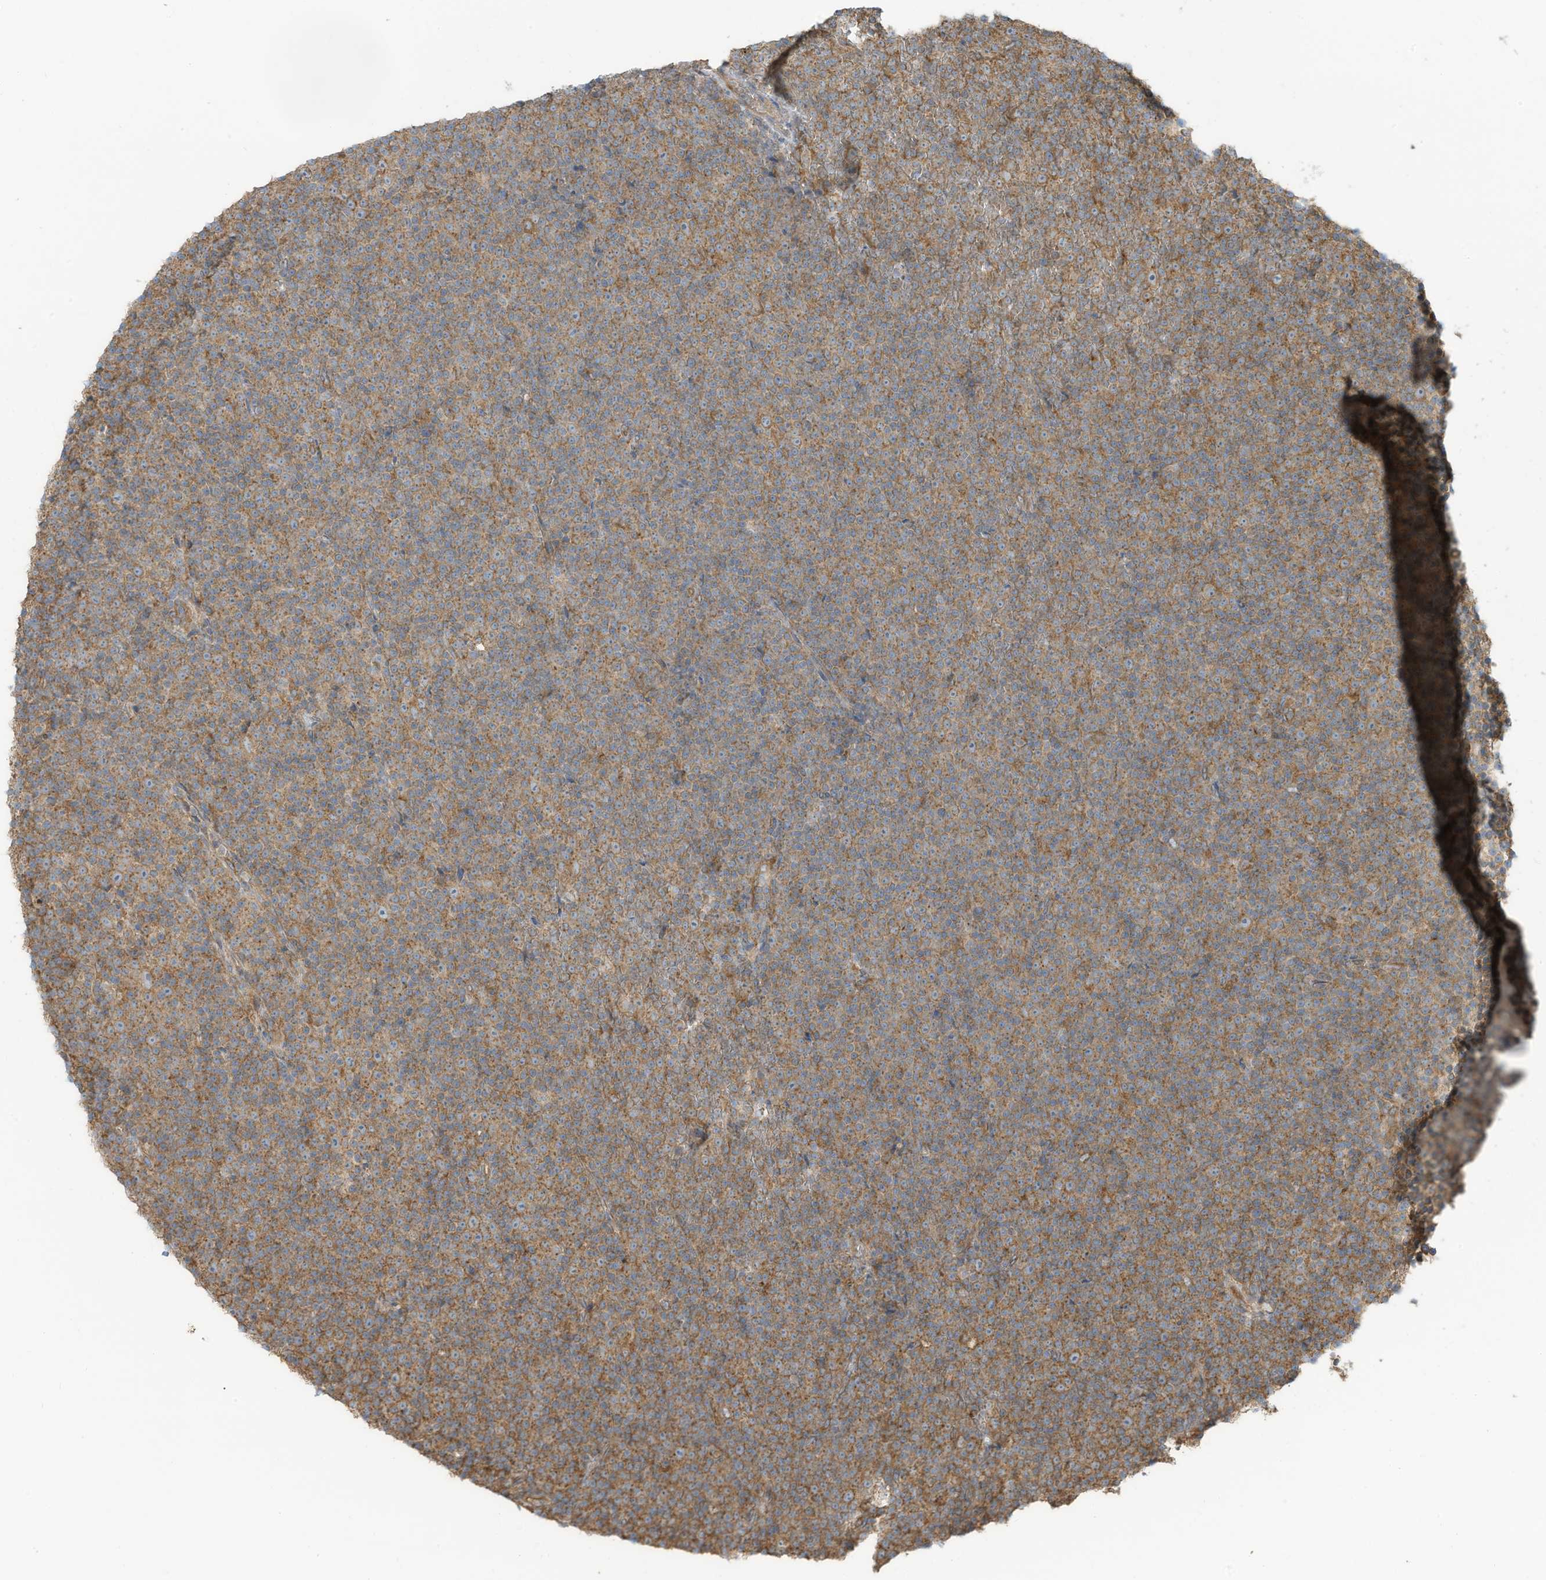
{"staining": {"intensity": "moderate", "quantity": ">75%", "location": "cytoplasmic/membranous"}, "tissue": "lymphoma", "cell_type": "Tumor cells", "image_type": "cancer", "snomed": [{"axis": "morphology", "description": "Malignant lymphoma, non-Hodgkin's type, Low grade"}, {"axis": "topography", "description": "Lymph node"}], "caption": "Lymphoma stained with a protein marker shows moderate staining in tumor cells.", "gene": "CGAS", "patient": {"sex": "female", "age": 67}}